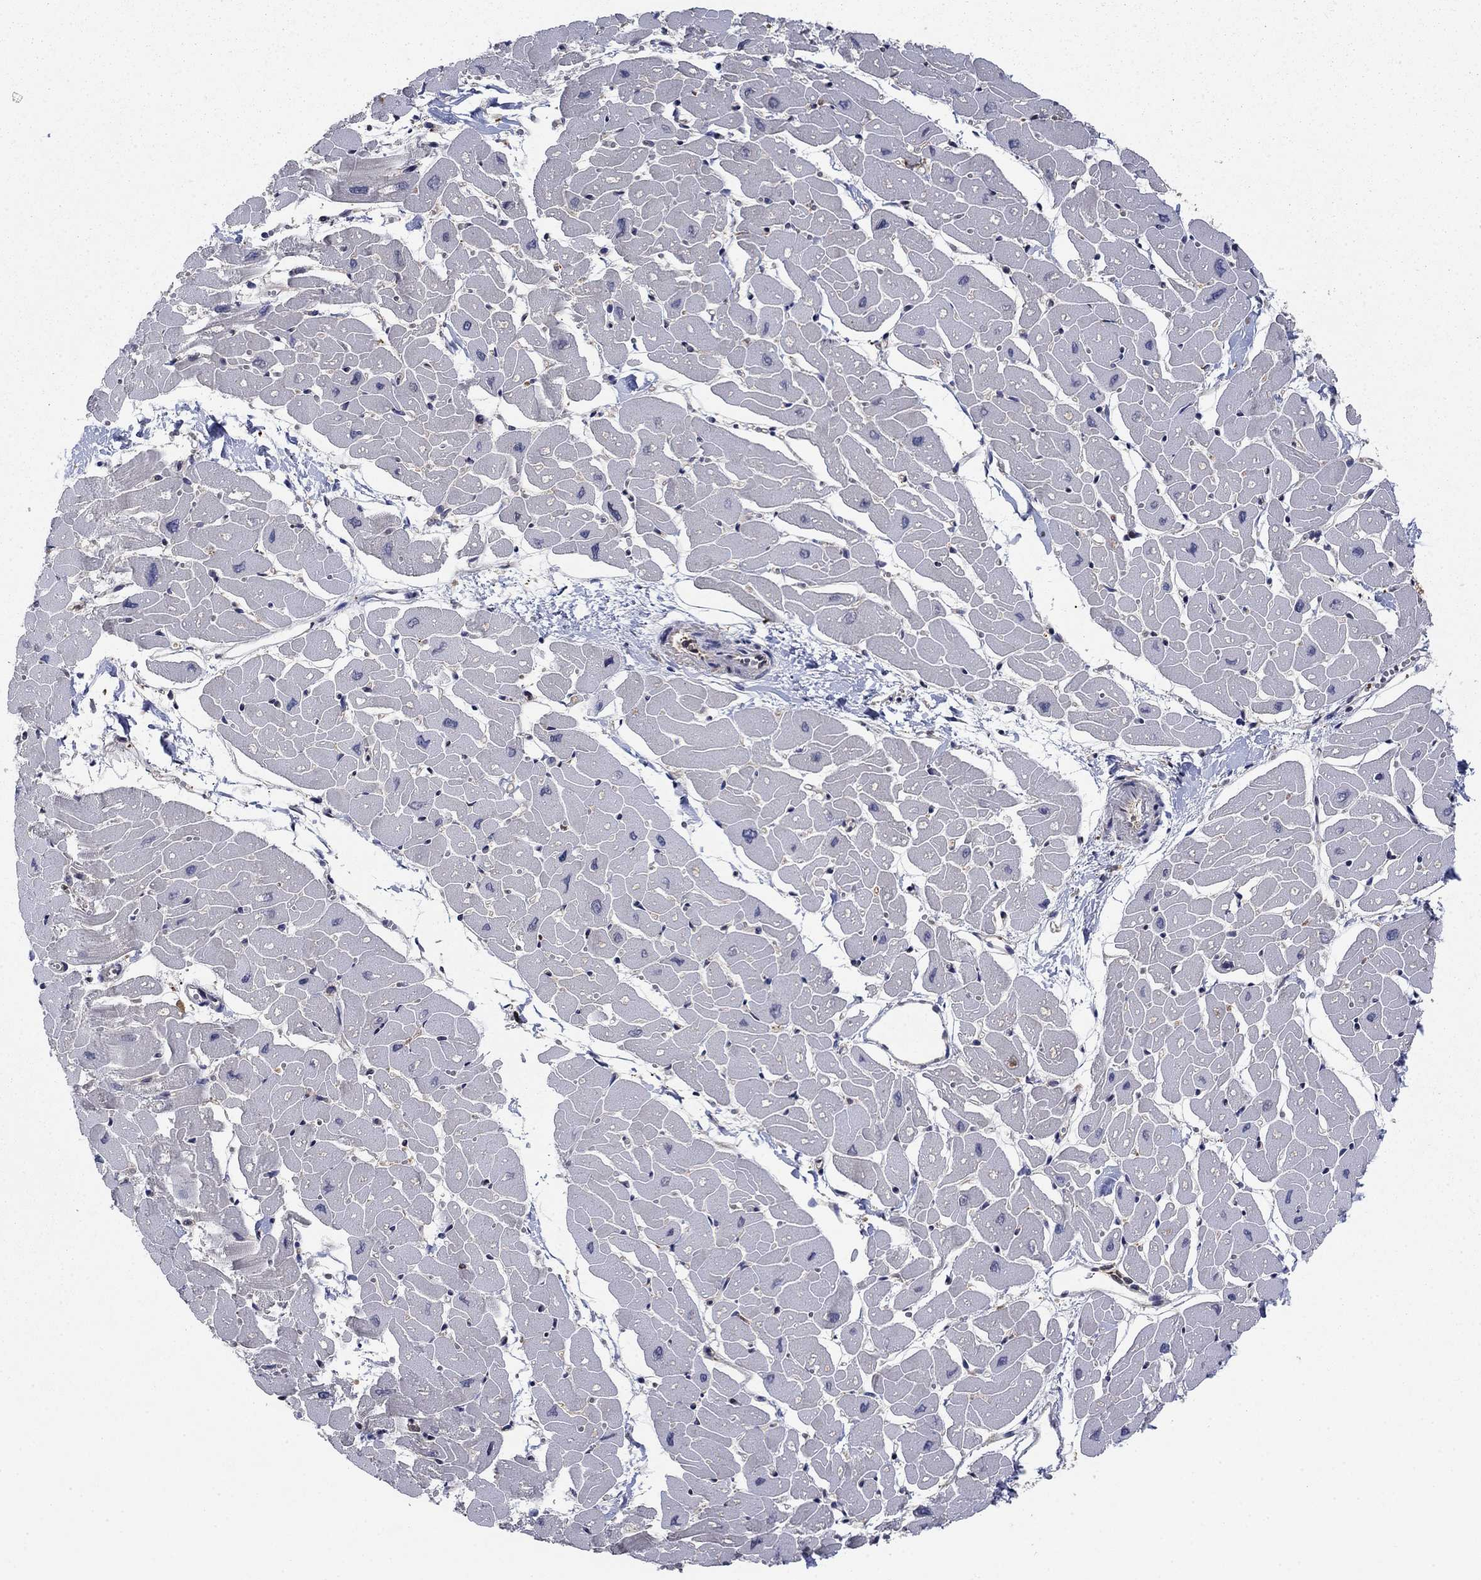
{"staining": {"intensity": "negative", "quantity": "none", "location": "none"}, "tissue": "heart muscle", "cell_type": "Cardiomyocytes", "image_type": "normal", "snomed": [{"axis": "morphology", "description": "Normal tissue, NOS"}, {"axis": "topography", "description": "Heart"}], "caption": "DAB (3,3'-diaminobenzidine) immunohistochemical staining of normal human heart muscle reveals no significant positivity in cardiomyocytes.", "gene": "CACYBP", "patient": {"sex": "male", "age": 57}}